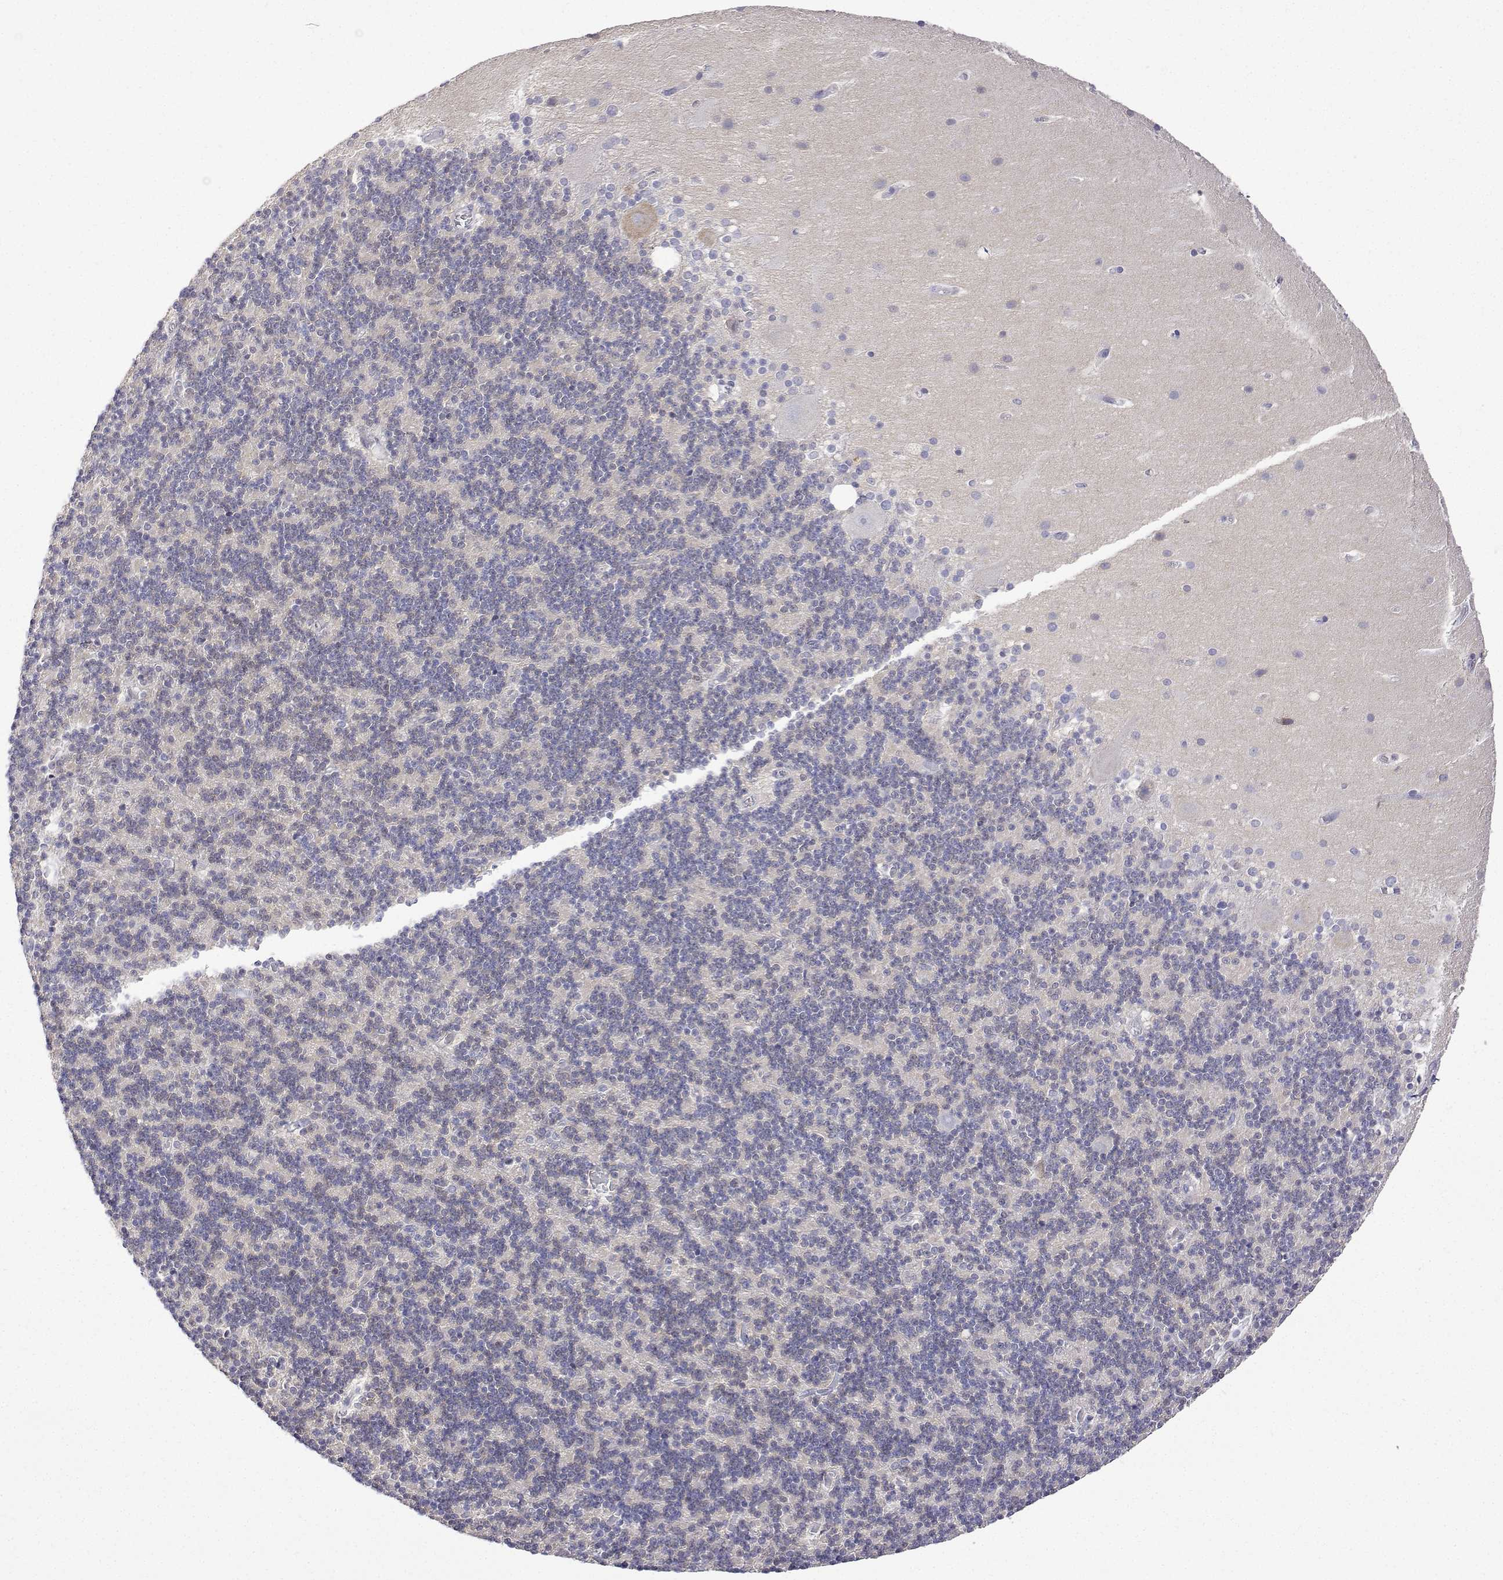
{"staining": {"intensity": "negative", "quantity": "none", "location": "none"}, "tissue": "cerebellum", "cell_type": "Cells in granular layer", "image_type": "normal", "snomed": [{"axis": "morphology", "description": "Normal tissue, NOS"}, {"axis": "topography", "description": "Cerebellum"}], "caption": "Histopathology image shows no significant protein positivity in cells in granular layer of unremarkable cerebellum.", "gene": "PLCB1", "patient": {"sex": "male", "age": 70}}